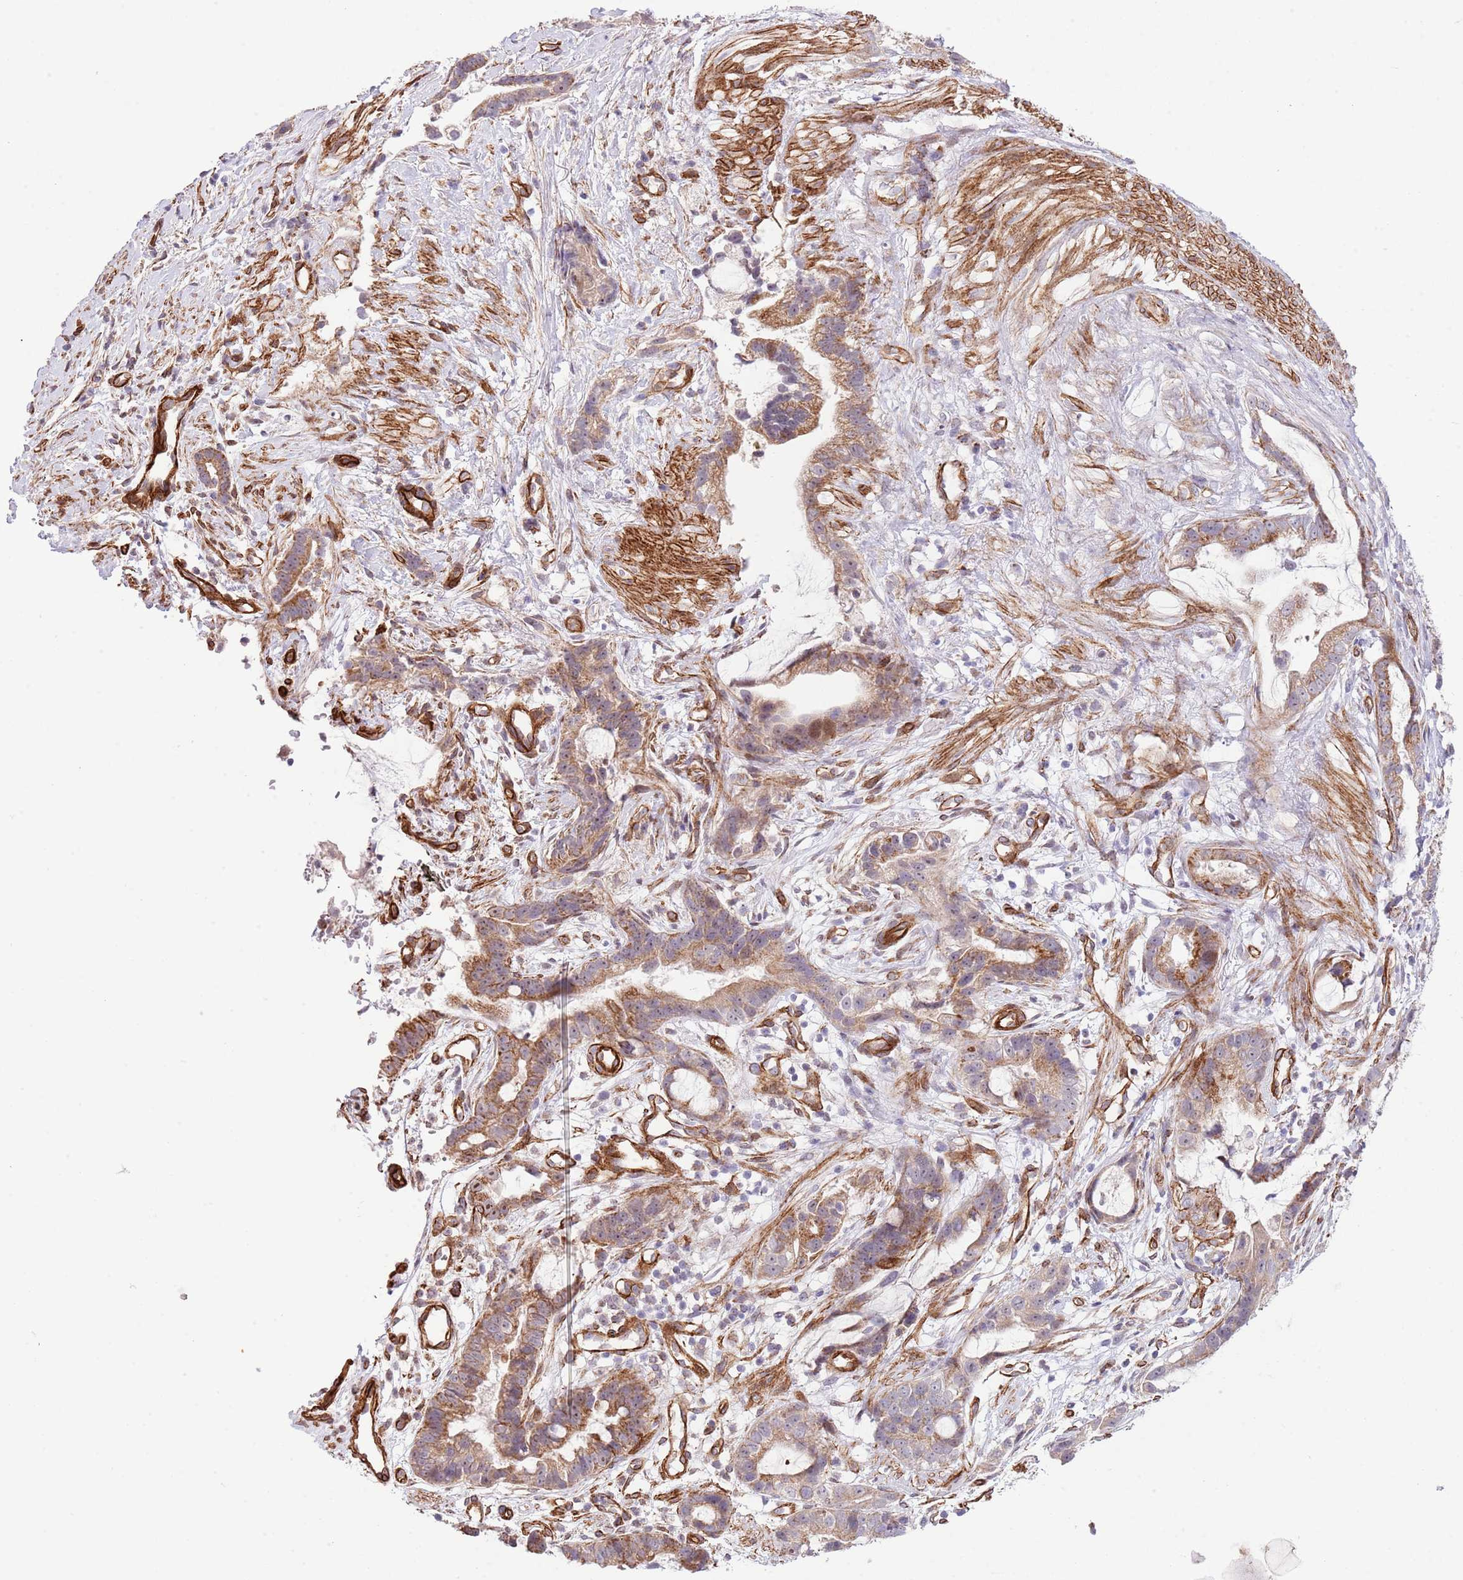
{"staining": {"intensity": "moderate", "quantity": ">75%", "location": "cytoplasmic/membranous"}, "tissue": "stomach cancer", "cell_type": "Tumor cells", "image_type": "cancer", "snomed": [{"axis": "morphology", "description": "Adenocarcinoma, NOS"}, {"axis": "topography", "description": "Stomach"}], "caption": "A brown stain highlights moderate cytoplasmic/membranous positivity of a protein in stomach adenocarcinoma tumor cells.", "gene": "NEK3", "patient": {"sex": "male", "age": 55}}